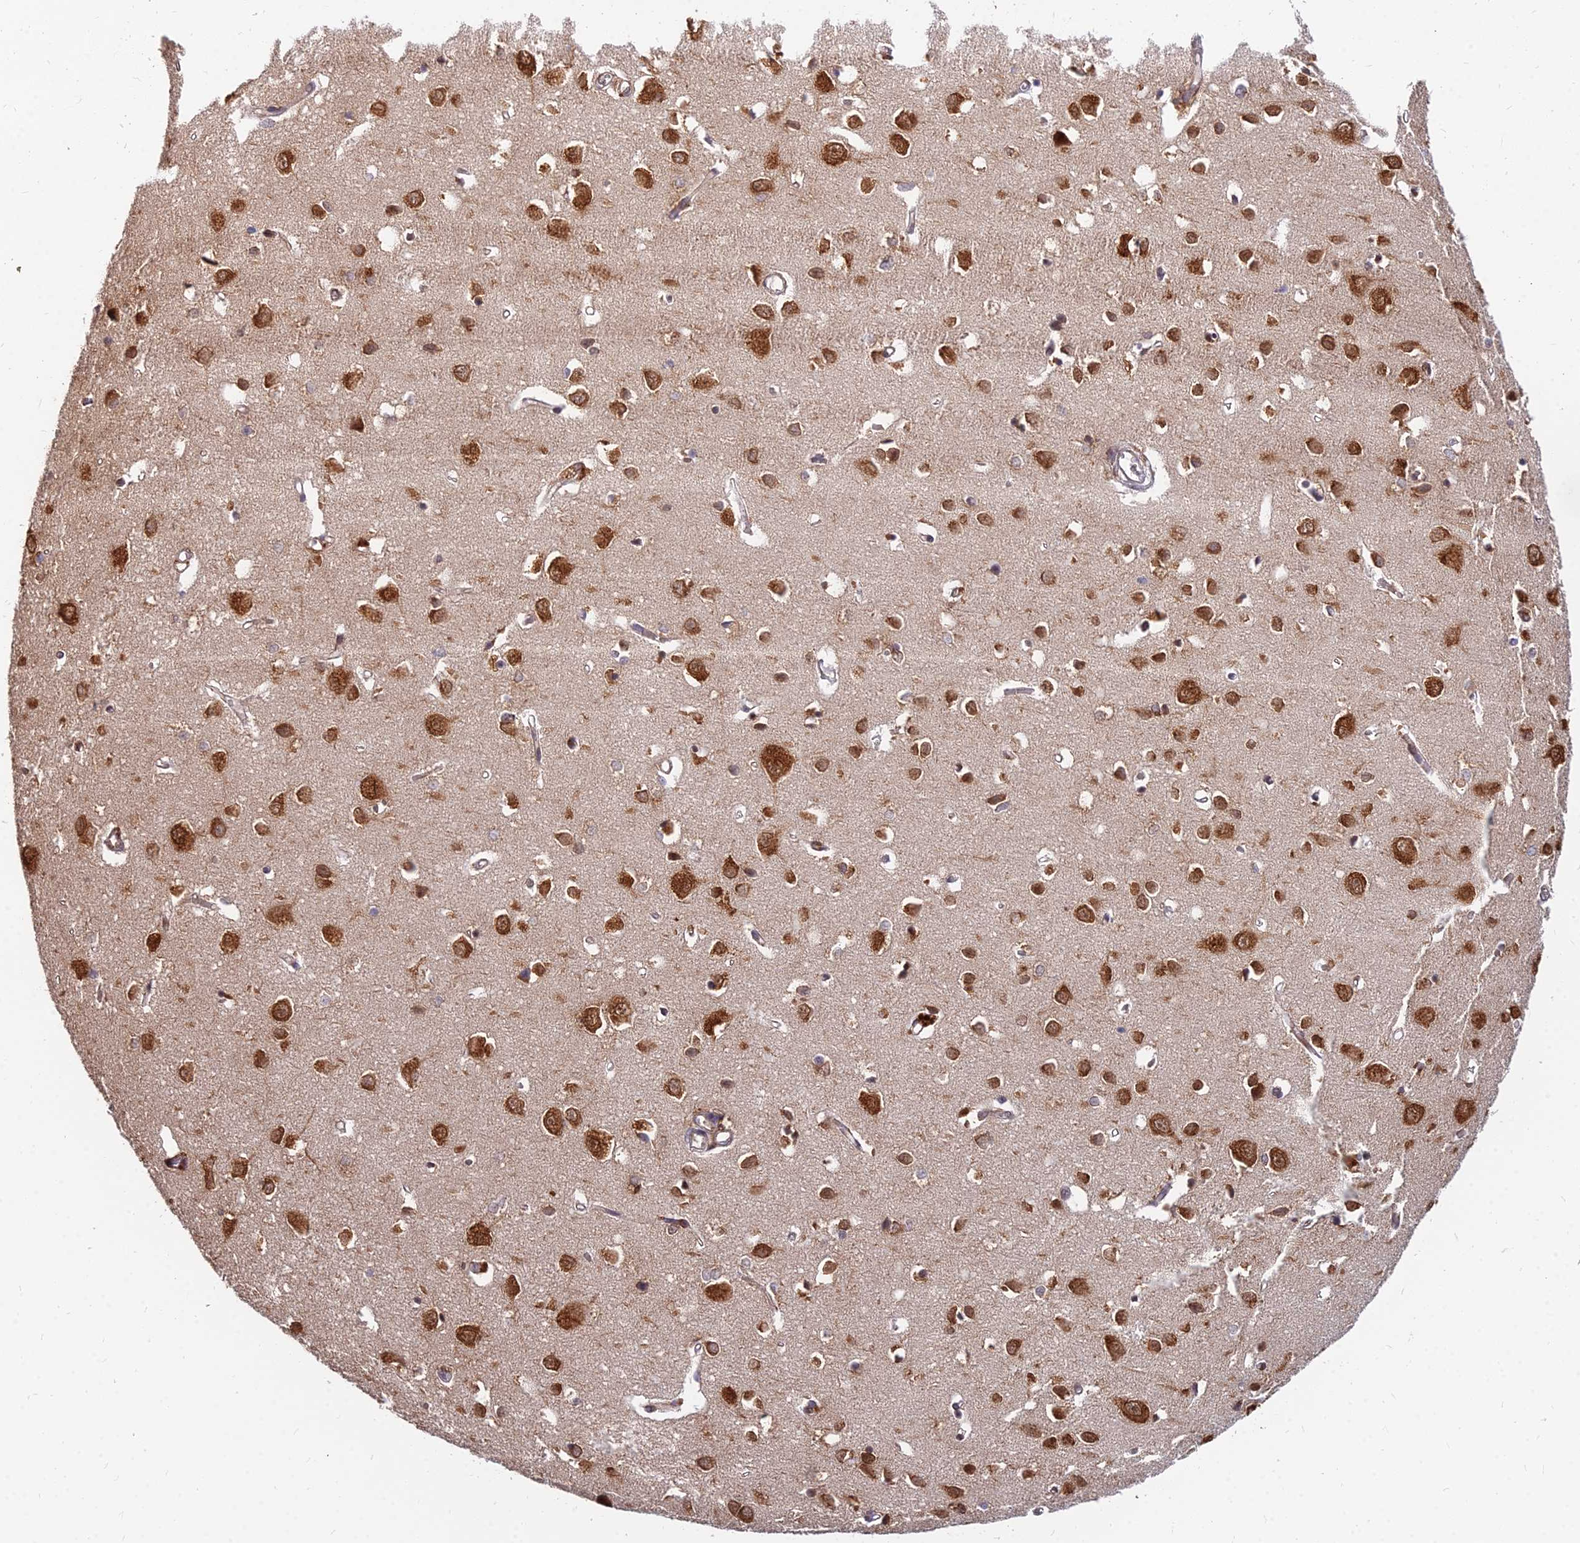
{"staining": {"intensity": "weak", "quantity": ">75%", "location": "cytoplasmic/membranous"}, "tissue": "cerebral cortex", "cell_type": "Endothelial cells", "image_type": "normal", "snomed": [{"axis": "morphology", "description": "Normal tissue, NOS"}, {"axis": "topography", "description": "Cerebral cortex"}], "caption": "A low amount of weak cytoplasmic/membranous expression is appreciated in about >75% of endothelial cells in normal cerebral cortex. Nuclei are stained in blue.", "gene": "CCT6A", "patient": {"sex": "female", "age": 64}}